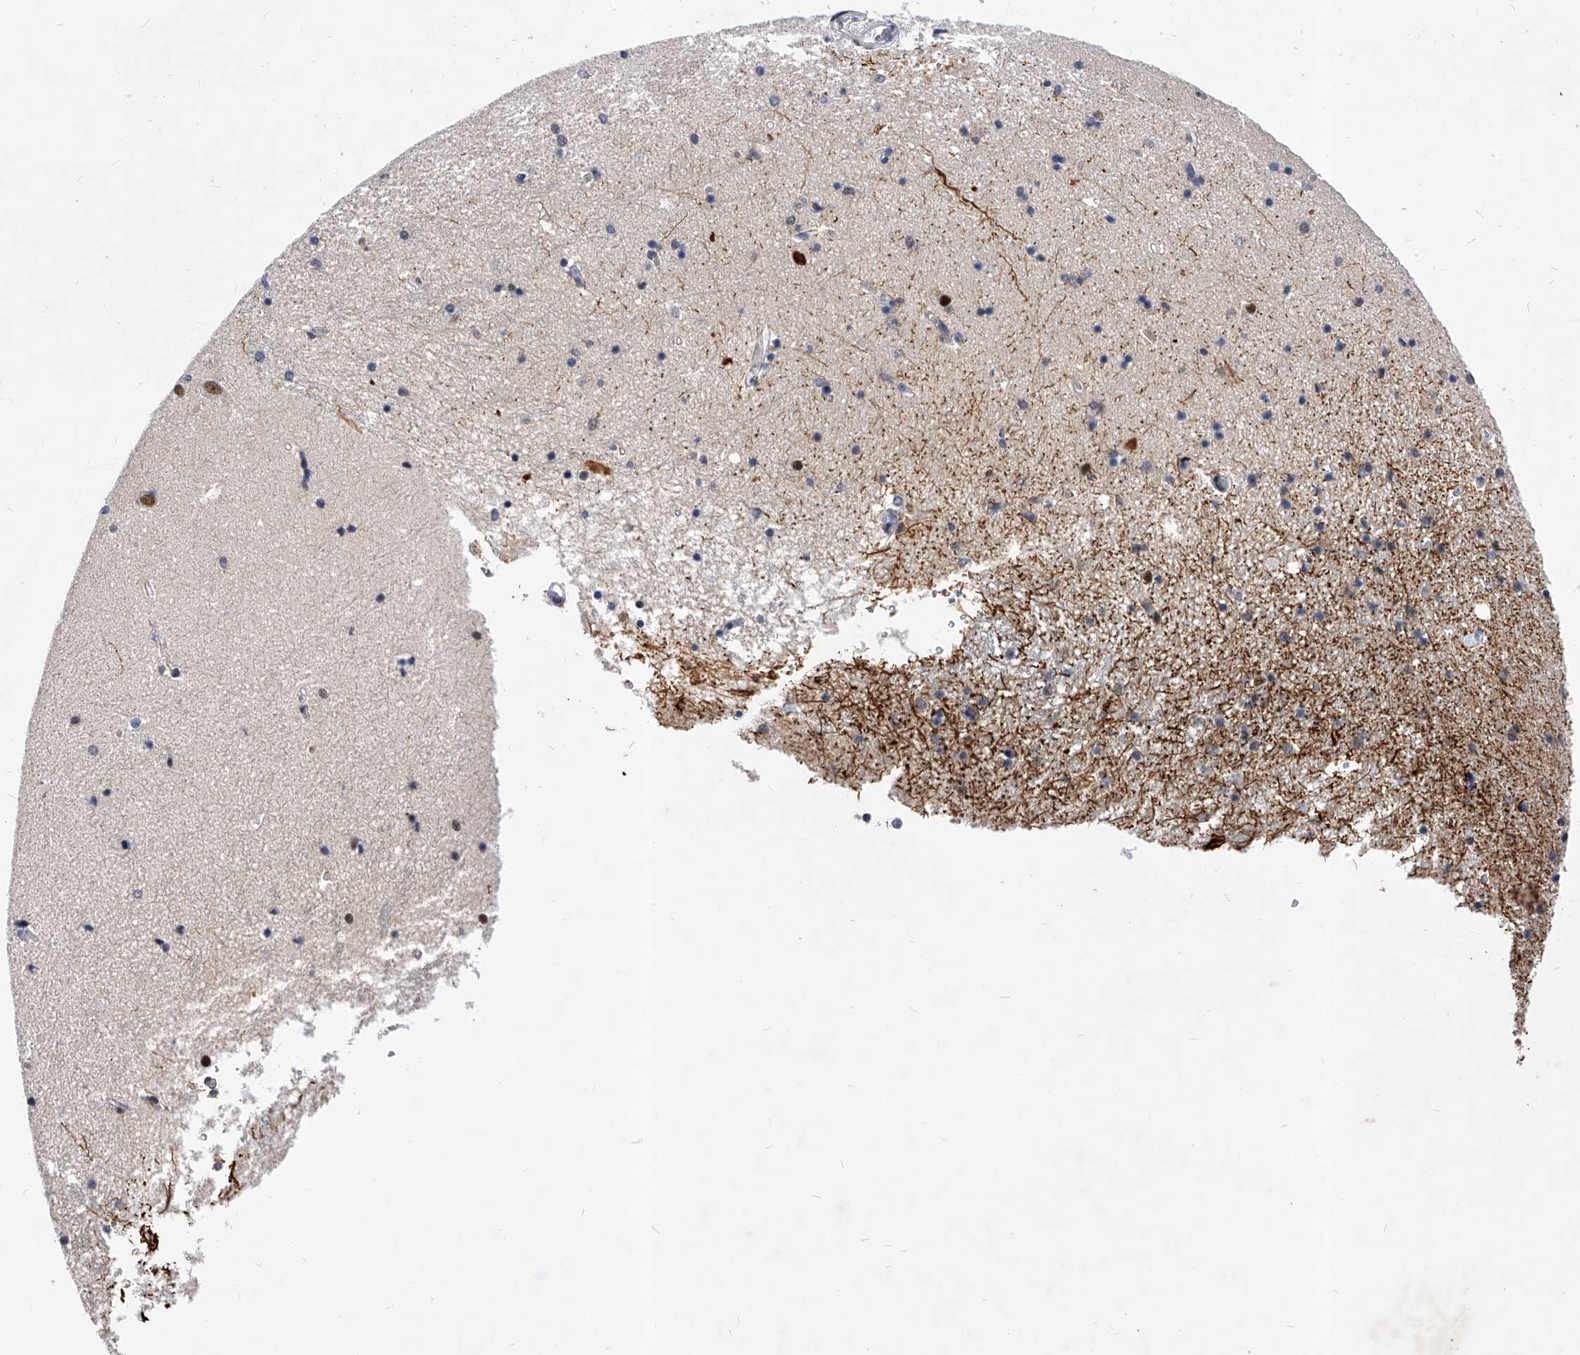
{"staining": {"intensity": "moderate", "quantity": "<25%", "location": "nuclear"}, "tissue": "hippocampus", "cell_type": "Glial cells", "image_type": "normal", "snomed": [{"axis": "morphology", "description": "Normal tissue, NOS"}, {"axis": "topography", "description": "Hippocampus"}], "caption": "Brown immunohistochemical staining in normal human hippocampus exhibits moderate nuclear positivity in approximately <25% of glial cells. The staining was performed using DAB, with brown indicating positive protein expression. Nuclei are stained blue with hematoxylin.", "gene": "TESK2", "patient": {"sex": "male", "age": 45}}